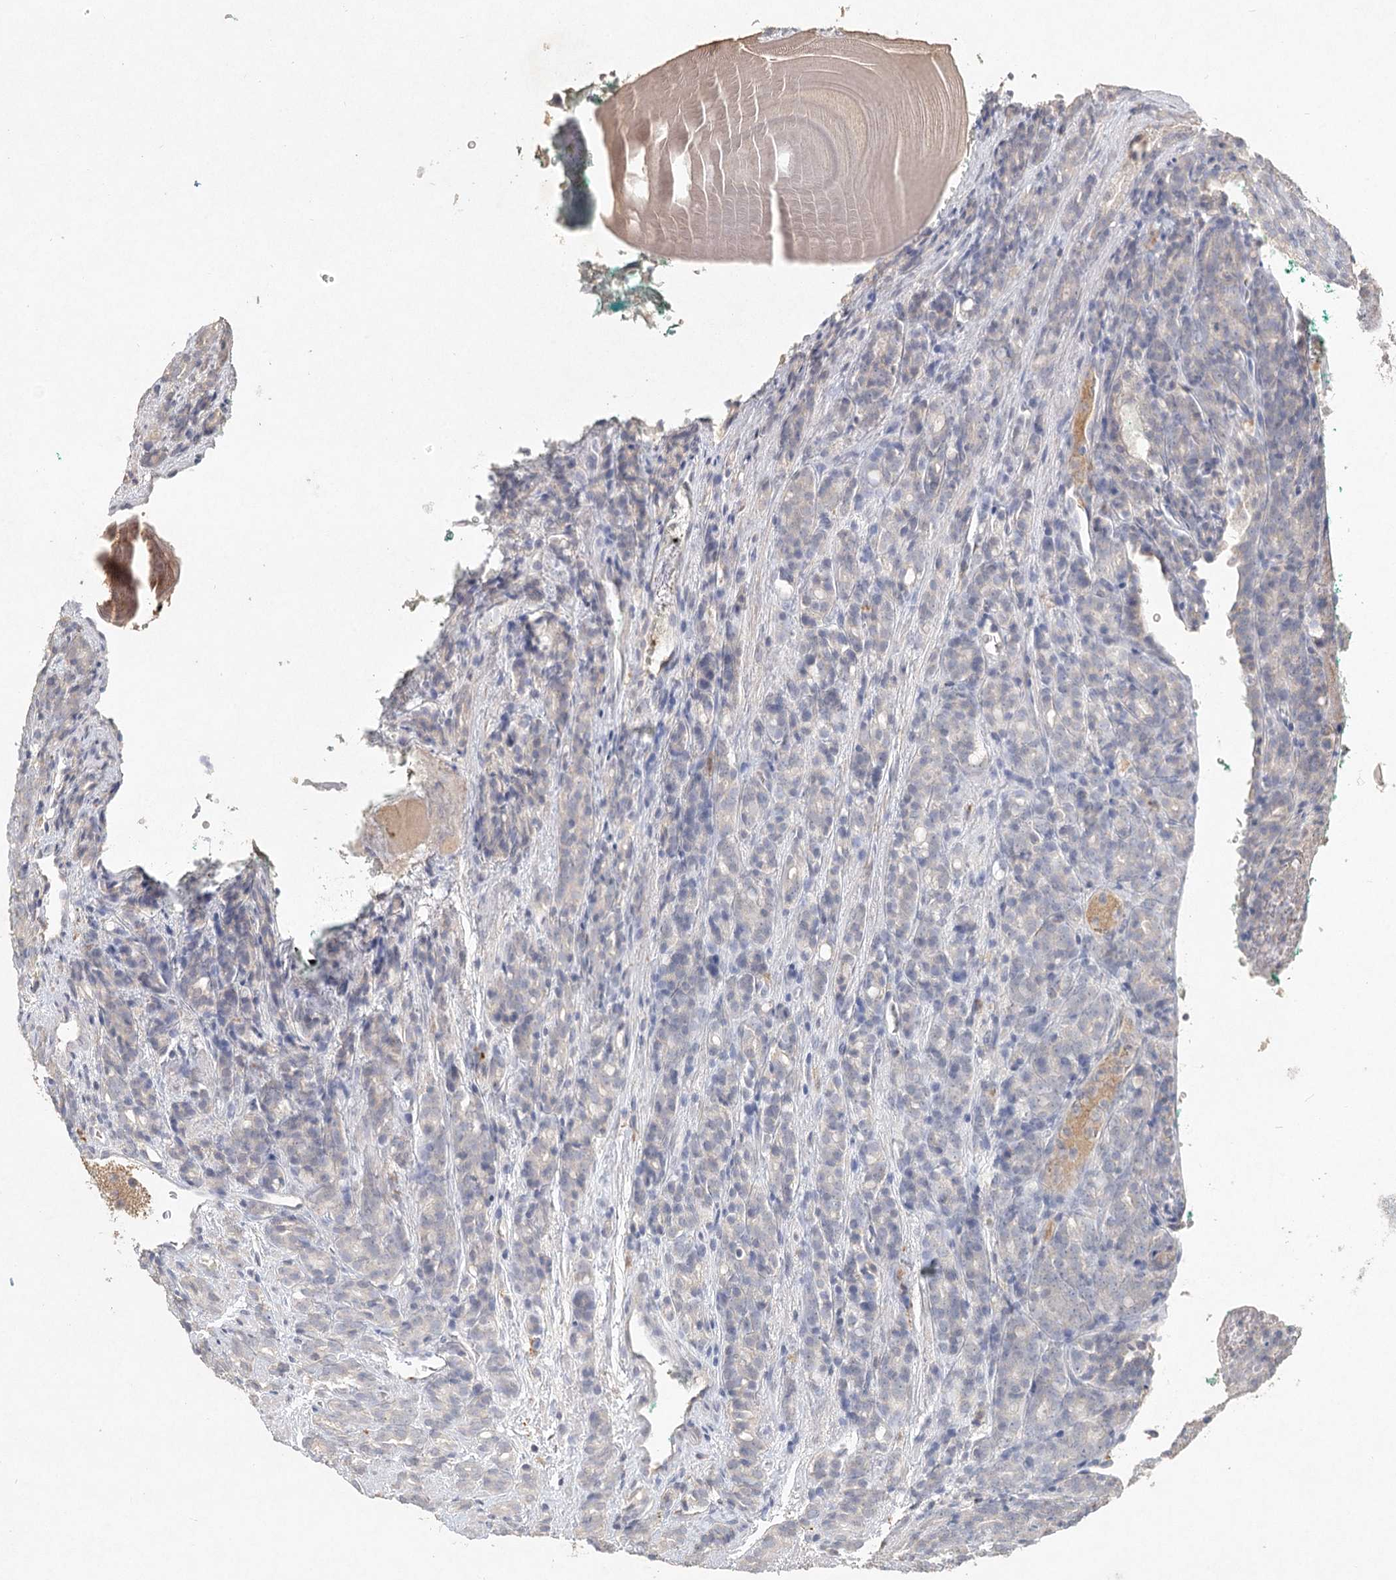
{"staining": {"intensity": "negative", "quantity": "none", "location": "none"}, "tissue": "prostate cancer", "cell_type": "Tumor cells", "image_type": "cancer", "snomed": [{"axis": "morphology", "description": "Adenocarcinoma, High grade"}, {"axis": "topography", "description": "Prostate"}], "caption": "A high-resolution photomicrograph shows IHC staining of prostate cancer, which demonstrates no significant staining in tumor cells. (Stains: DAB immunohistochemistry with hematoxylin counter stain, Microscopy: brightfield microscopy at high magnification).", "gene": "ARSI", "patient": {"sex": "male", "age": 62}}